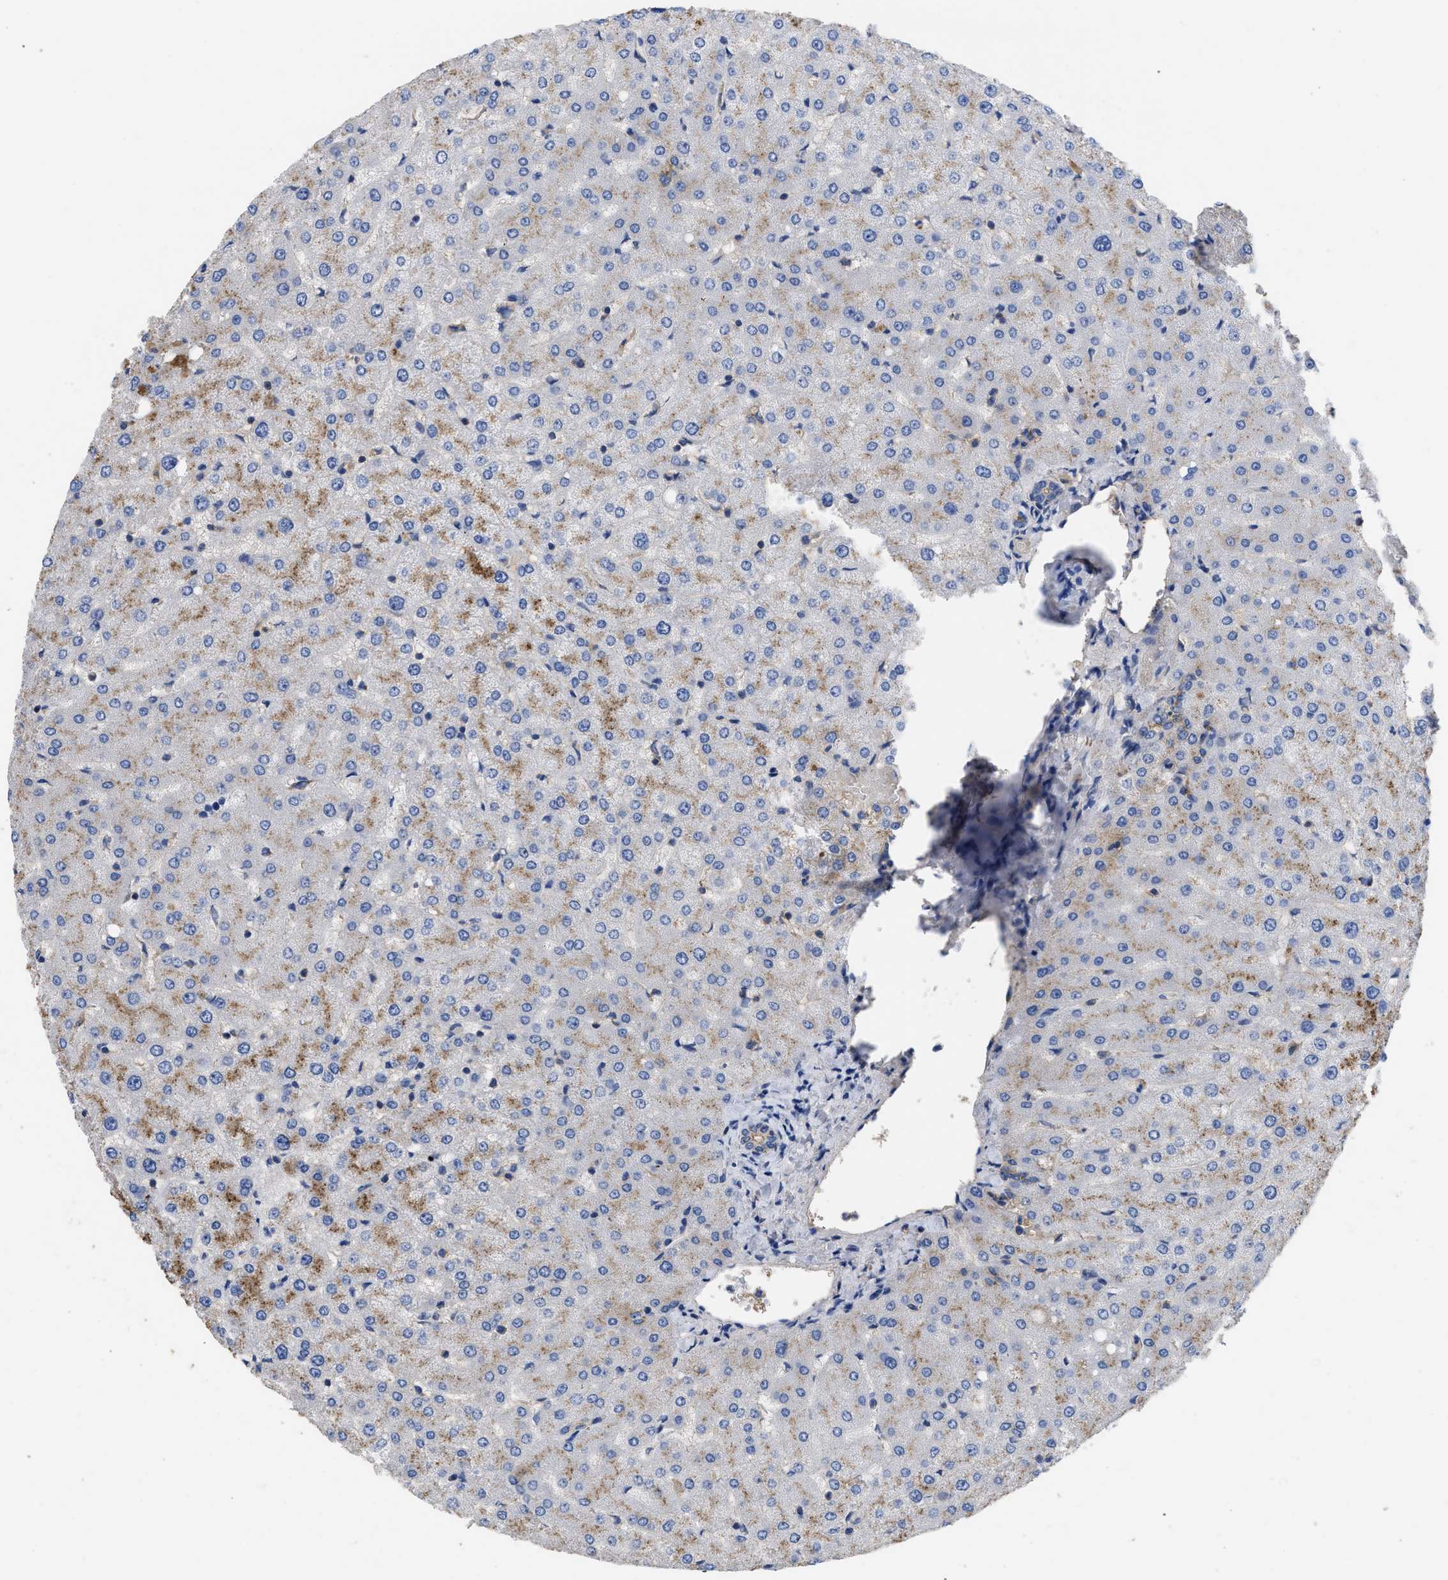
{"staining": {"intensity": "weak", "quantity": "25%-75%", "location": "cytoplasmic/membranous"}, "tissue": "liver", "cell_type": "Cholangiocytes", "image_type": "normal", "snomed": [{"axis": "morphology", "description": "Normal tissue, NOS"}, {"axis": "topography", "description": "Liver"}], "caption": "Immunohistochemistry (IHC) micrograph of unremarkable liver: liver stained using IHC shows low levels of weak protein expression localized specifically in the cytoplasmic/membranous of cholangiocytes, appearing as a cytoplasmic/membranous brown color.", "gene": "USP4", "patient": {"sex": "female", "age": 54}}